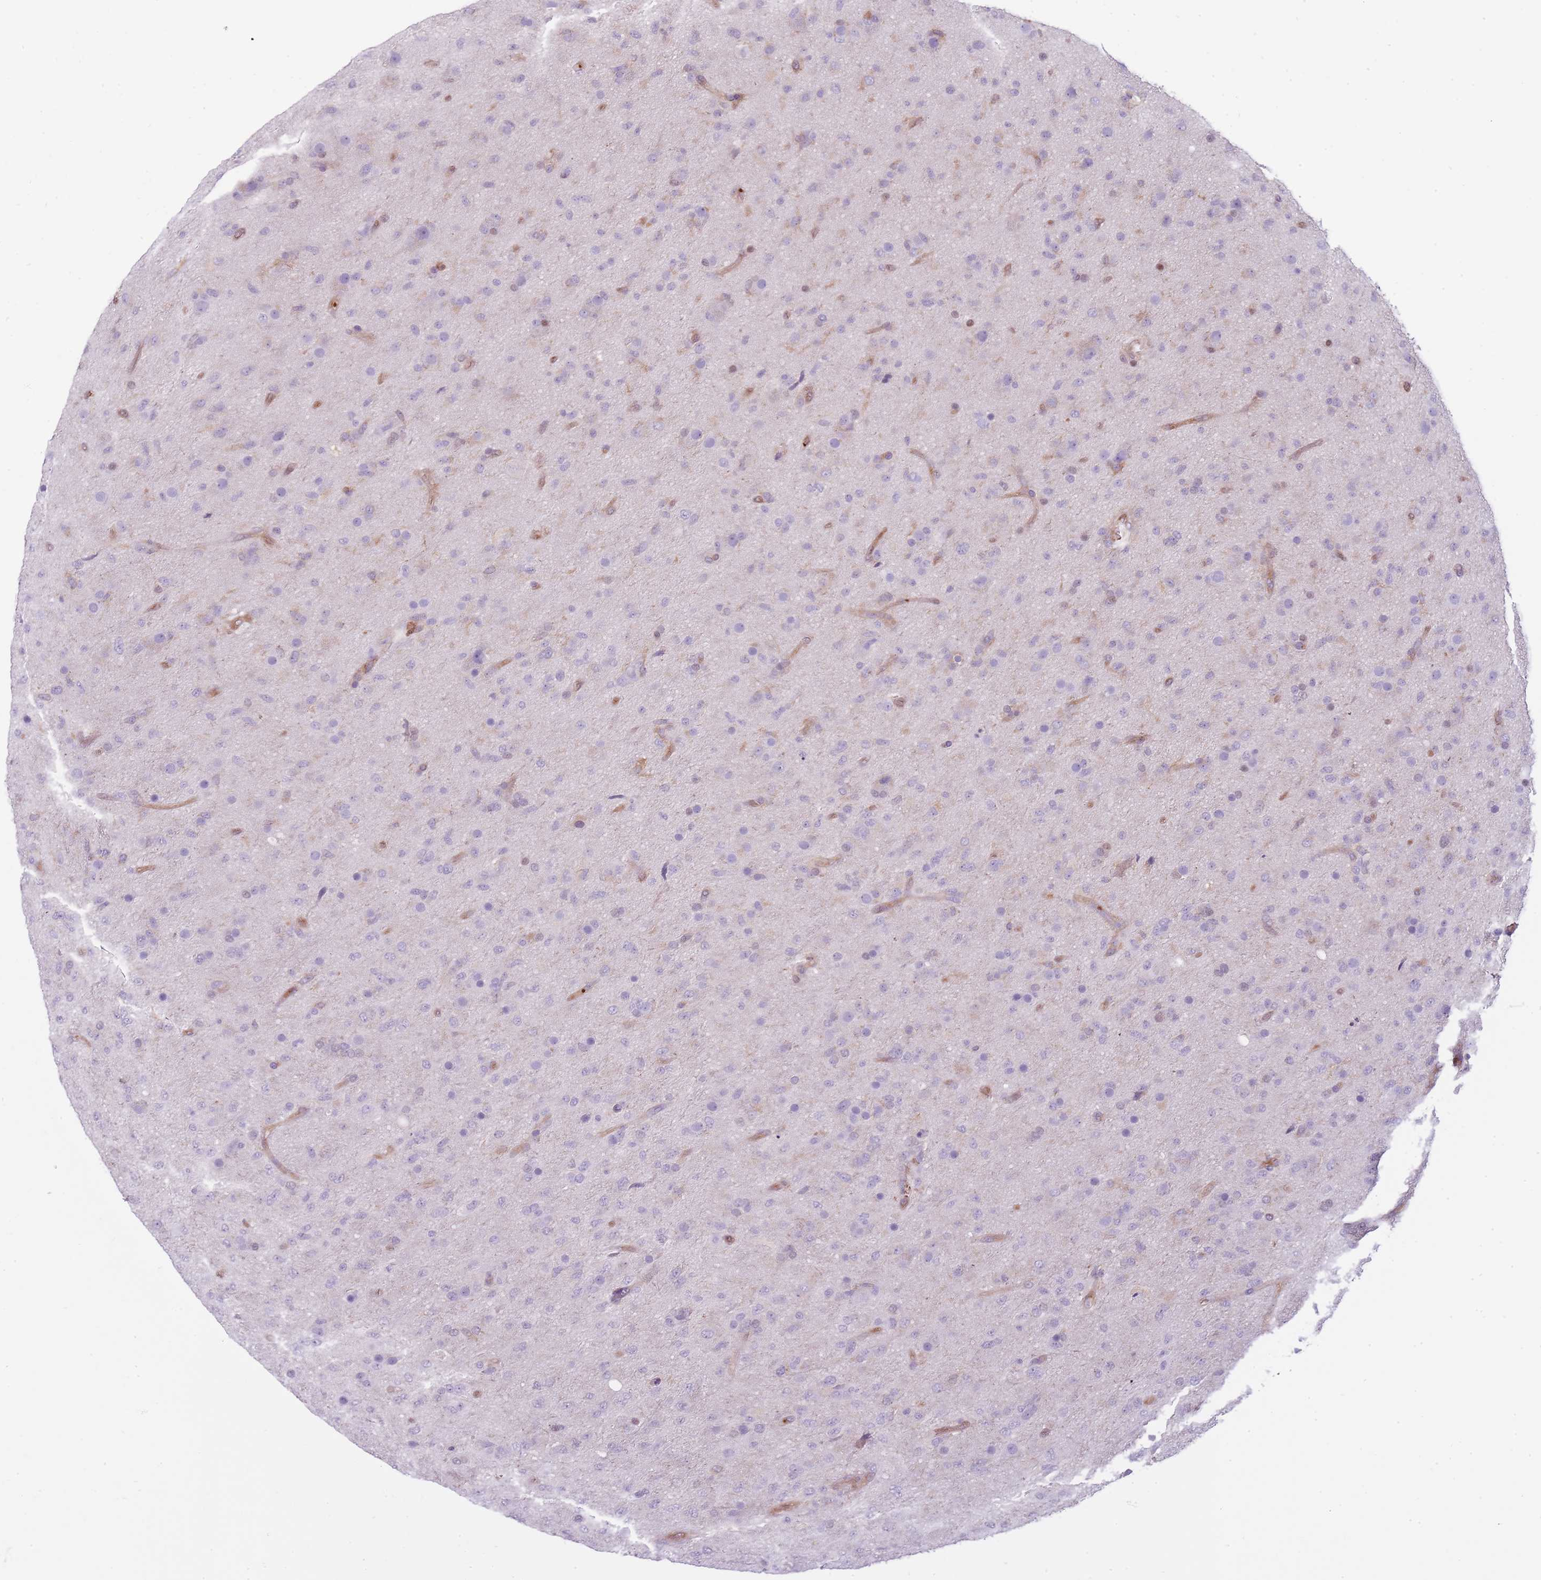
{"staining": {"intensity": "negative", "quantity": "none", "location": "none"}, "tissue": "glioma", "cell_type": "Tumor cells", "image_type": "cancer", "snomed": [{"axis": "morphology", "description": "Glioma, malignant, Low grade"}, {"axis": "topography", "description": "Brain"}], "caption": "Low-grade glioma (malignant) was stained to show a protein in brown. There is no significant staining in tumor cells. (Stains: DAB immunohistochemistry with hematoxylin counter stain, Microscopy: brightfield microscopy at high magnification).", "gene": "NDST2", "patient": {"sex": "male", "age": 65}}